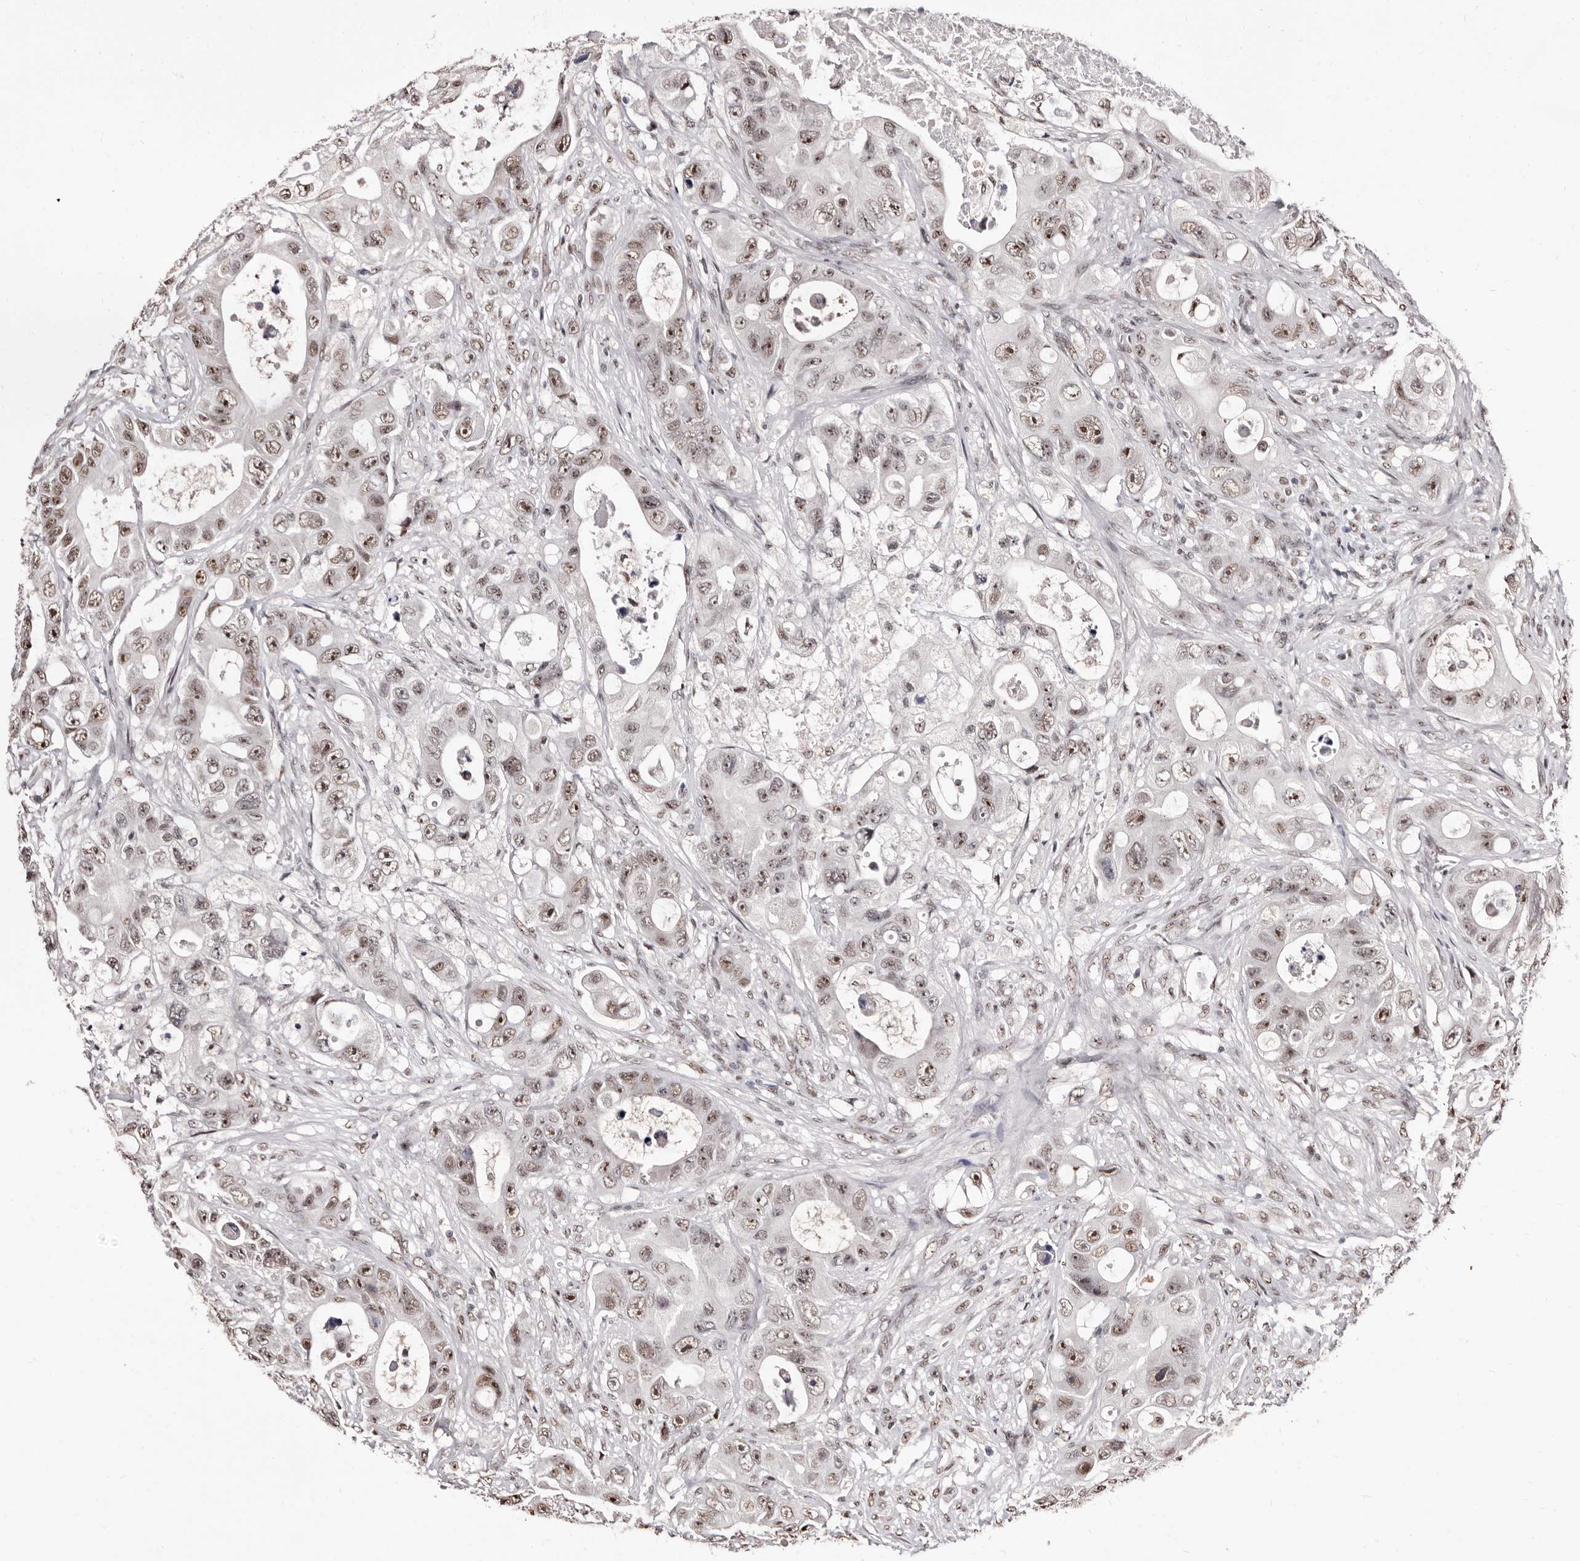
{"staining": {"intensity": "weak", "quantity": ">75%", "location": "nuclear"}, "tissue": "colorectal cancer", "cell_type": "Tumor cells", "image_type": "cancer", "snomed": [{"axis": "morphology", "description": "Adenocarcinoma, NOS"}, {"axis": "topography", "description": "Colon"}], "caption": "Immunohistochemistry (IHC) photomicrograph of neoplastic tissue: human adenocarcinoma (colorectal) stained using immunohistochemistry (IHC) shows low levels of weak protein expression localized specifically in the nuclear of tumor cells, appearing as a nuclear brown color.", "gene": "ANAPC11", "patient": {"sex": "female", "age": 46}}